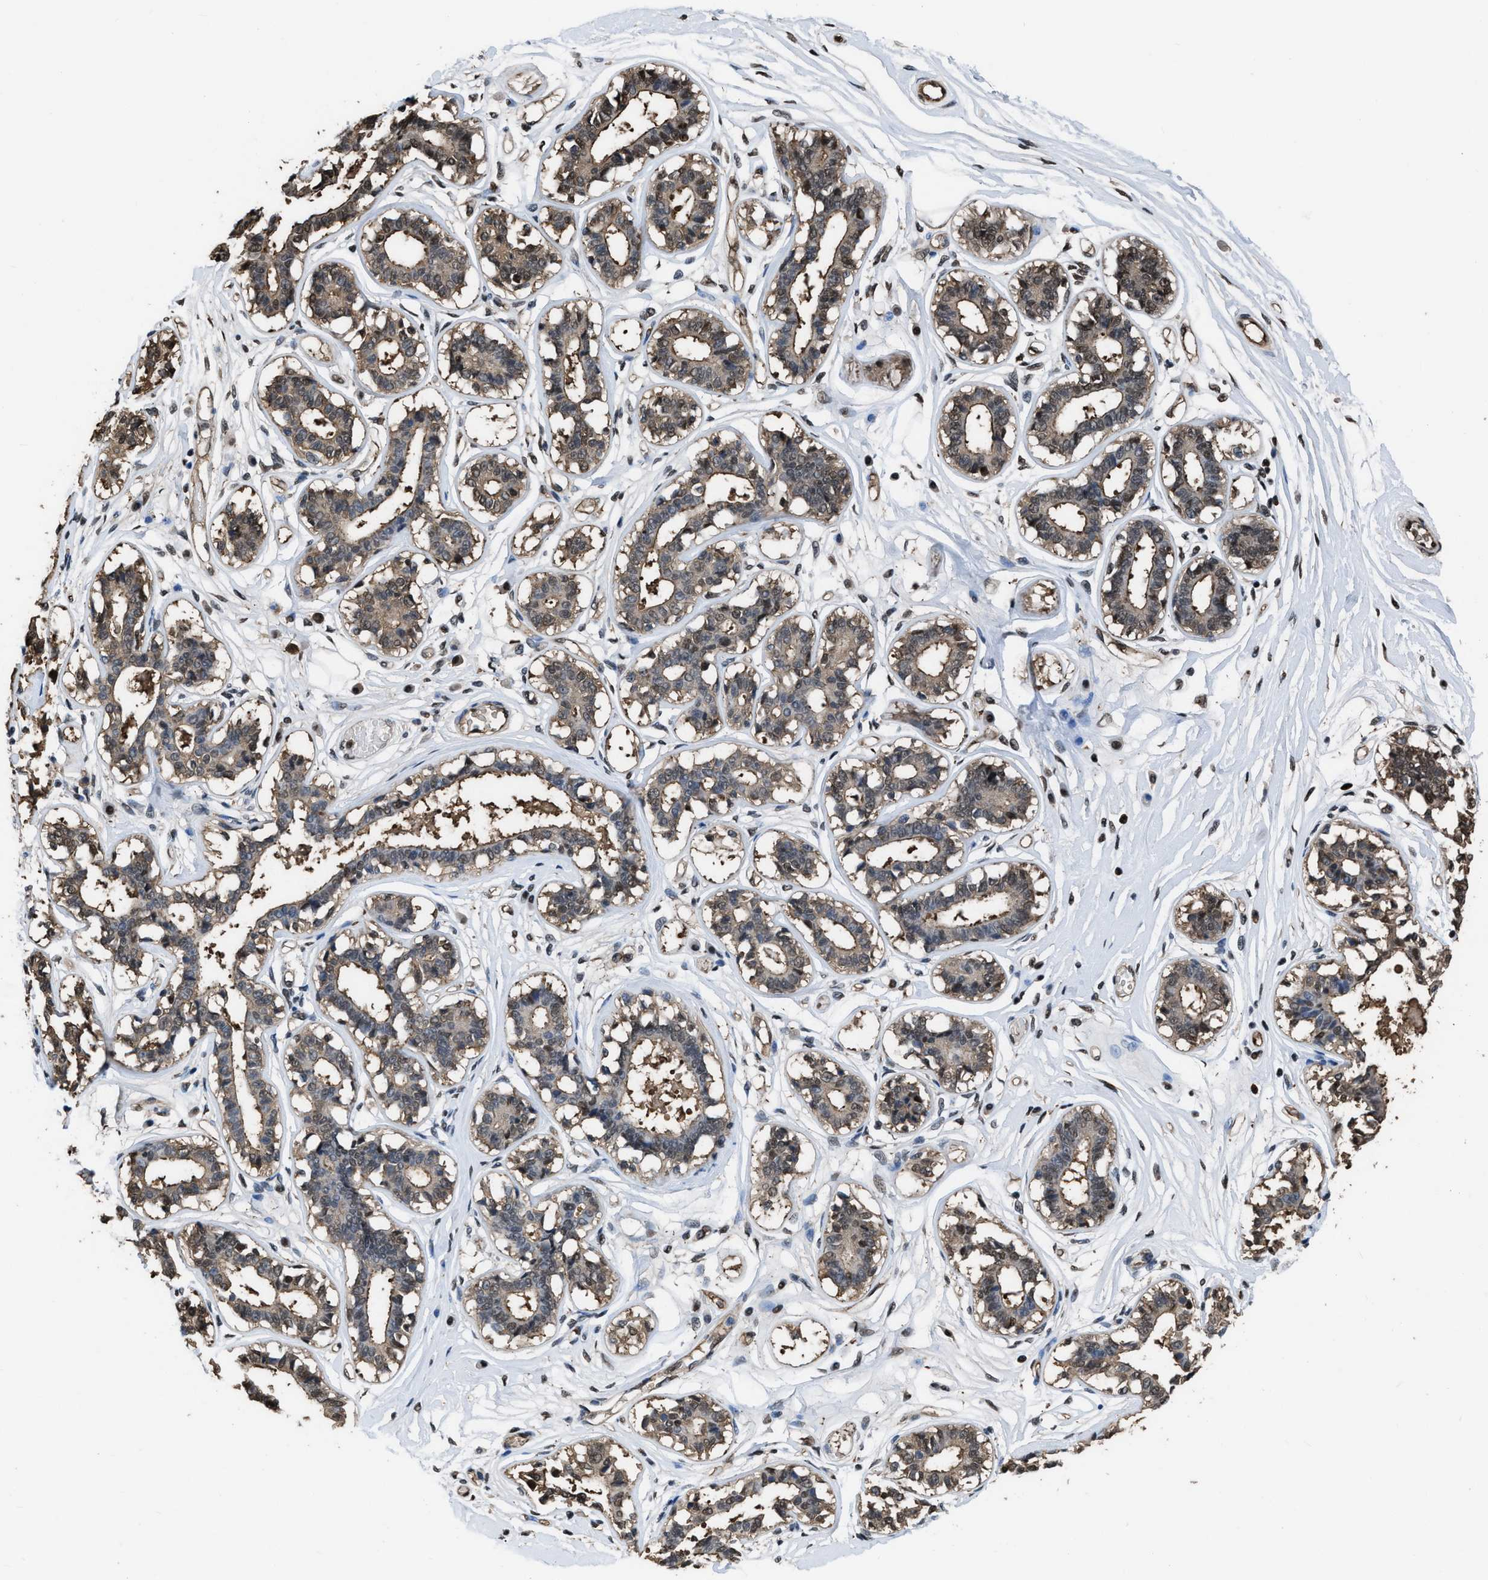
{"staining": {"intensity": "moderate", "quantity": ">75%", "location": "cytoplasmic/membranous,nuclear"}, "tissue": "breast", "cell_type": "Glandular cells", "image_type": "normal", "snomed": [{"axis": "morphology", "description": "Normal tissue, NOS"}, {"axis": "topography", "description": "Breast"}], "caption": "Breast stained for a protein shows moderate cytoplasmic/membranous,nuclear positivity in glandular cells.", "gene": "FNTA", "patient": {"sex": "female", "age": 45}}